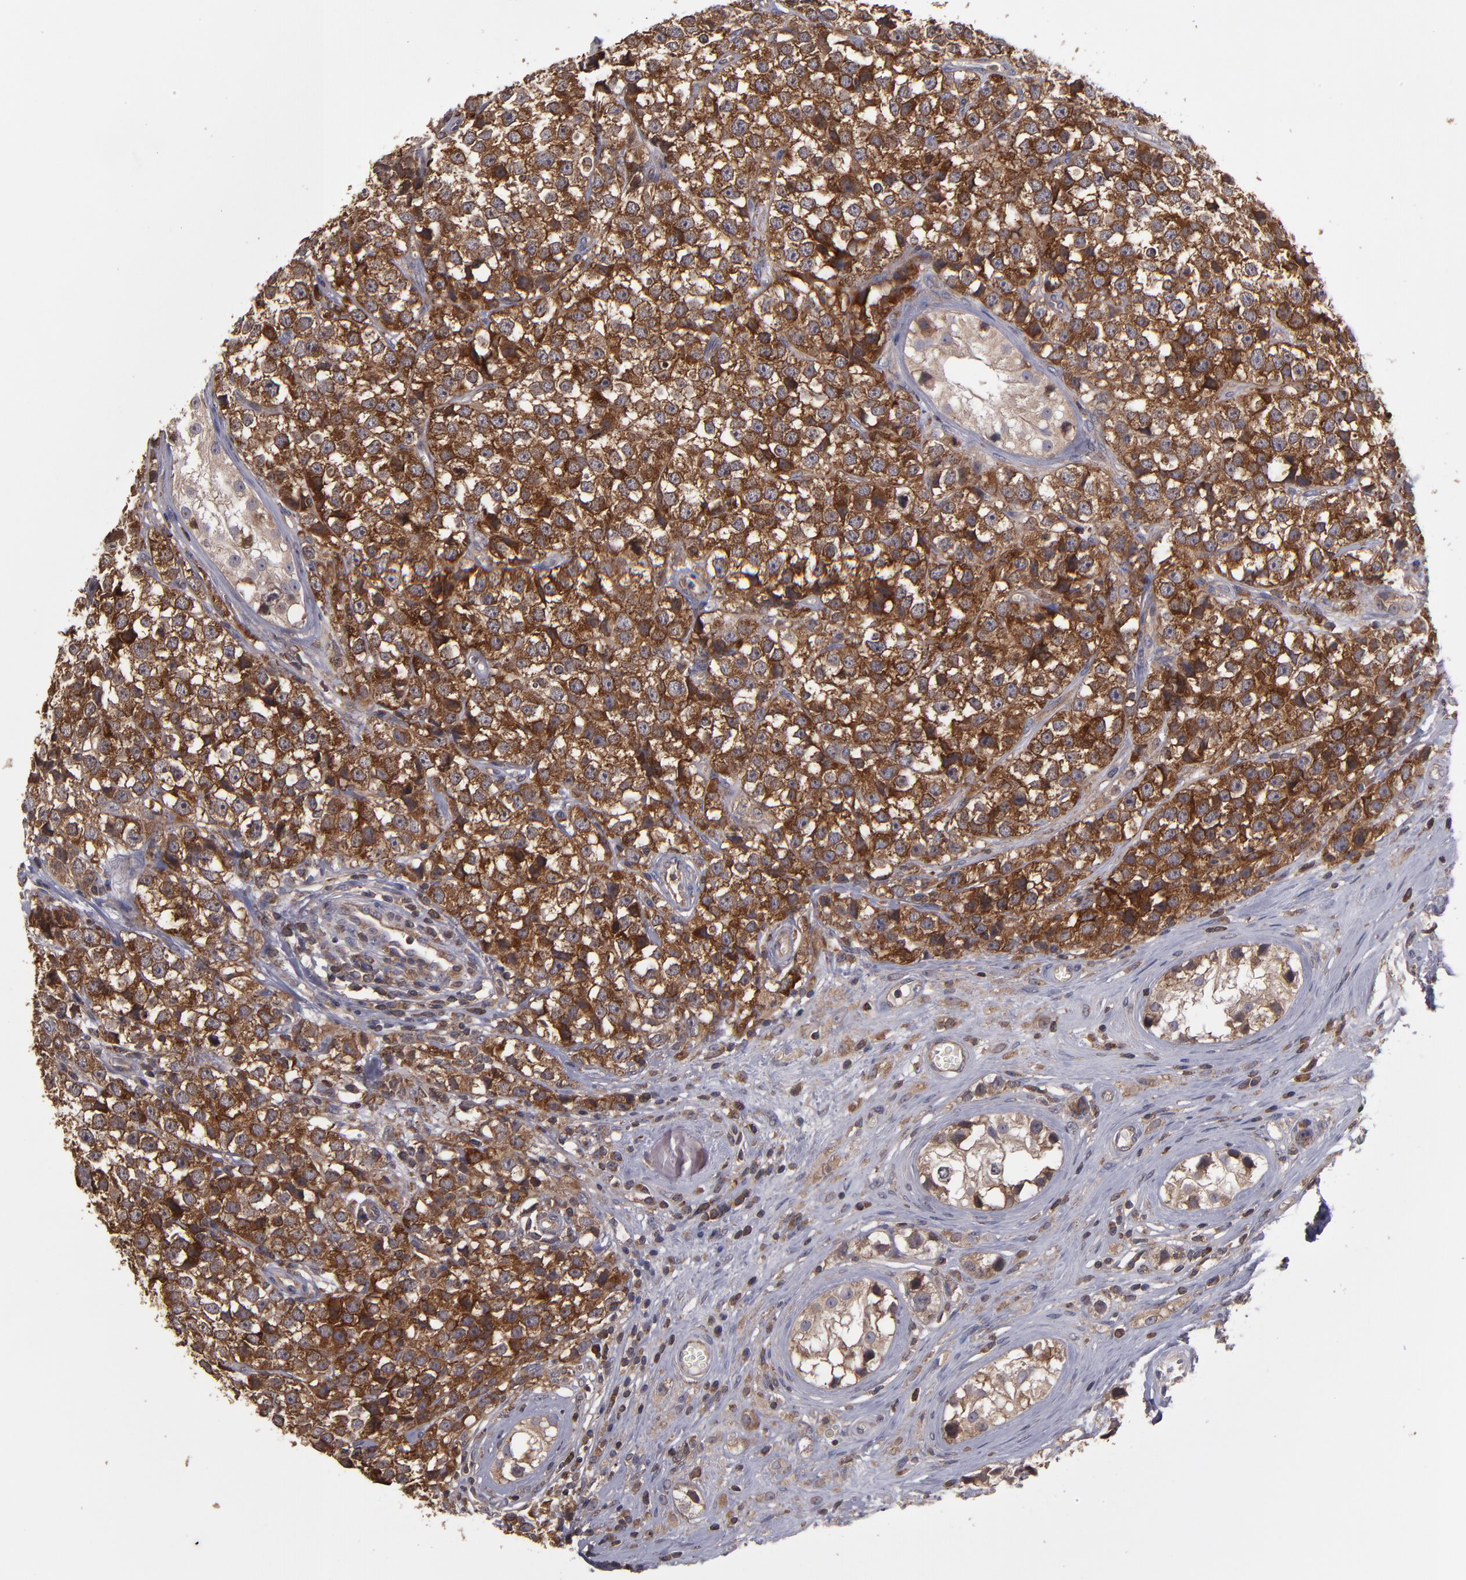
{"staining": {"intensity": "strong", "quantity": ">75%", "location": "cytoplasmic/membranous"}, "tissue": "testis cancer", "cell_type": "Tumor cells", "image_type": "cancer", "snomed": [{"axis": "morphology", "description": "Seminoma, NOS"}, {"axis": "topography", "description": "Testis"}], "caption": "Protein staining of testis cancer tissue displays strong cytoplasmic/membranous expression in approximately >75% of tumor cells.", "gene": "NF2", "patient": {"sex": "male", "age": 25}}